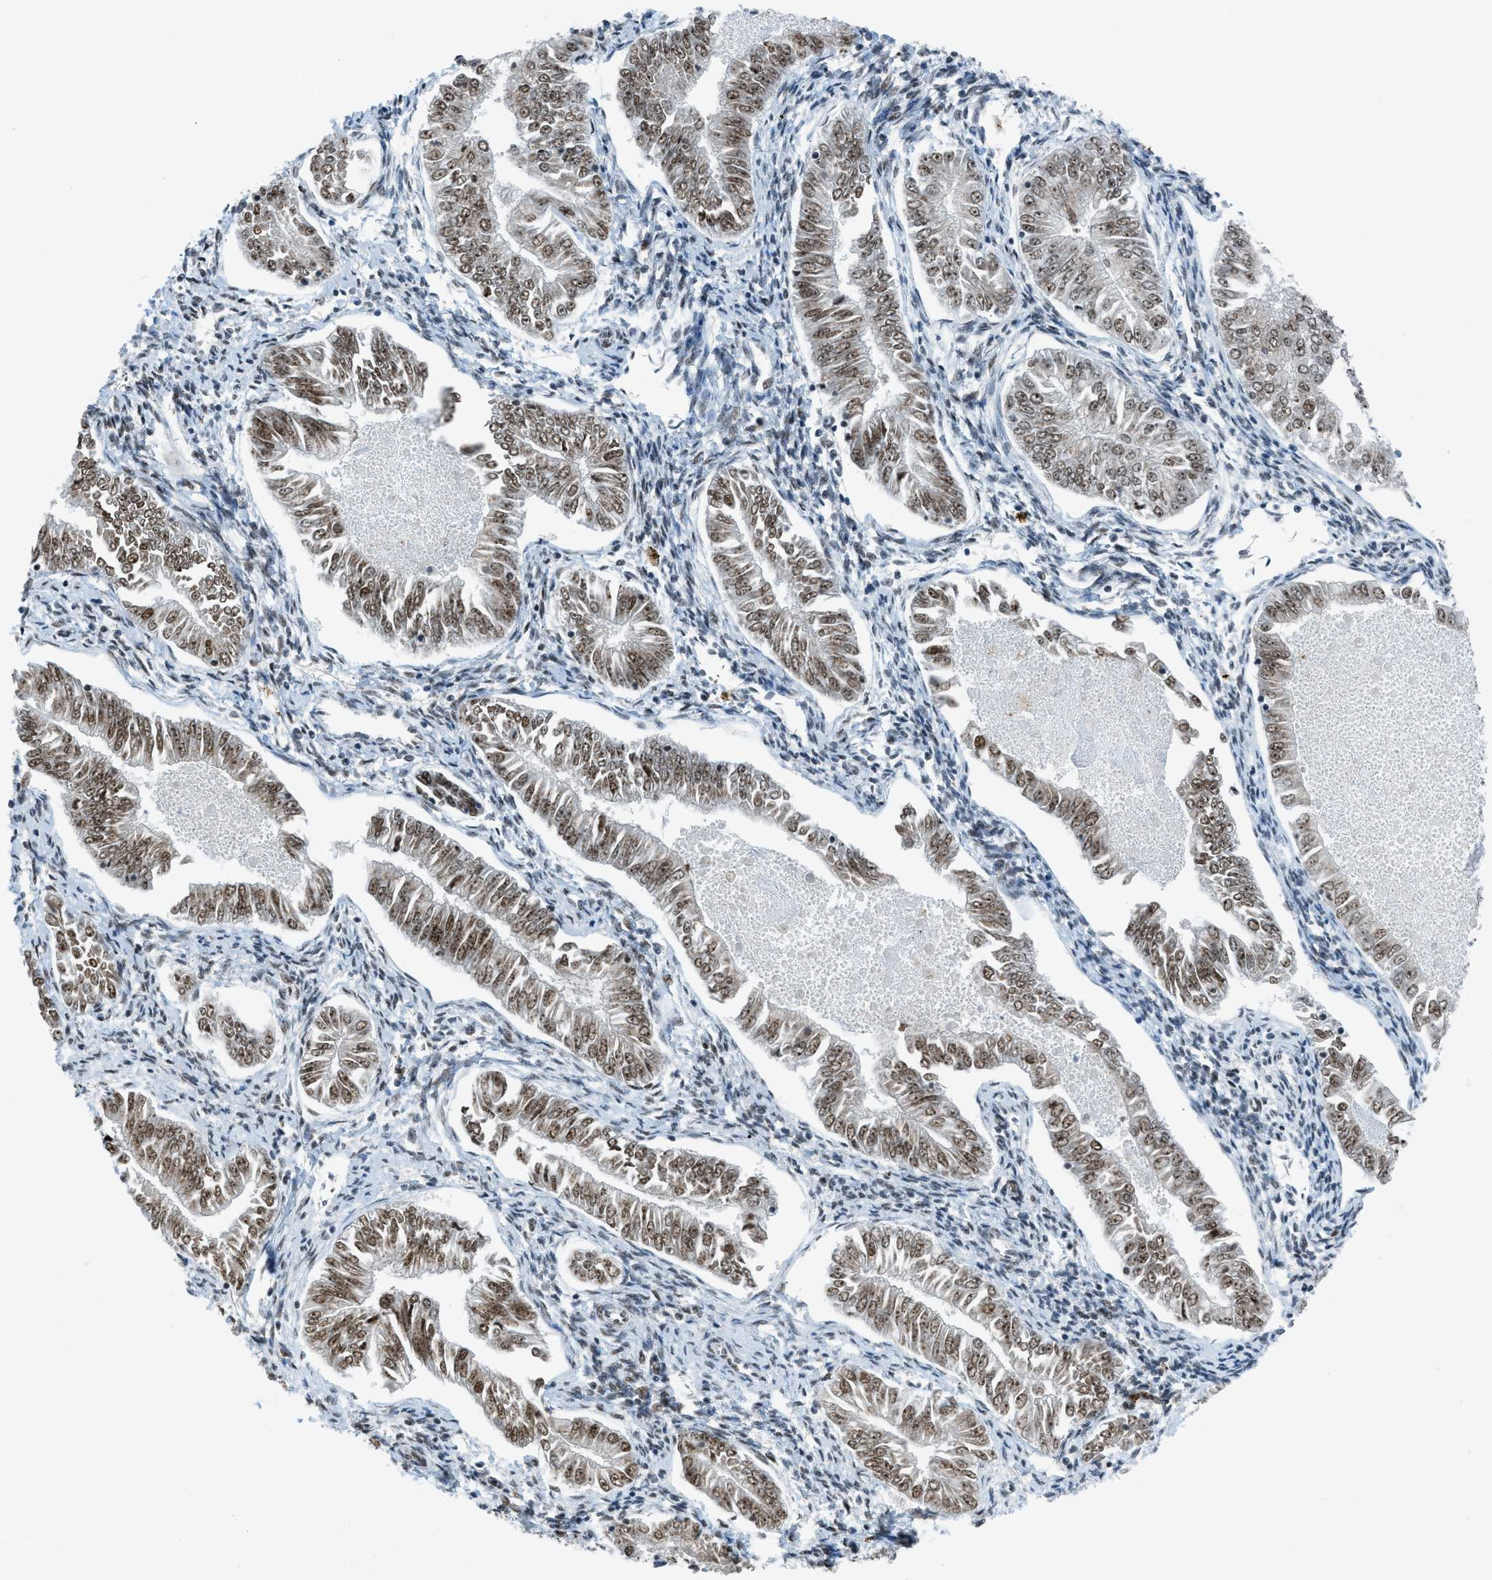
{"staining": {"intensity": "moderate", "quantity": ">75%", "location": "nuclear"}, "tissue": "endometrial cancer", "cell_type": "Tumor cells", "image_type": "cancer", "snomed": [{"axis": "morphology", "description": "Adenocarcinoma, NOS"}, {"axis": "topography", "description": "Endometrium"}], "caption": "Immunohistochemical staining of human endometrial adenocarcinoma reveals moderate nuclear protein expression in approximately >75% of tumor cells.", "gene": "RAD51B", "patient": {"sex": "female", "age": 53}}